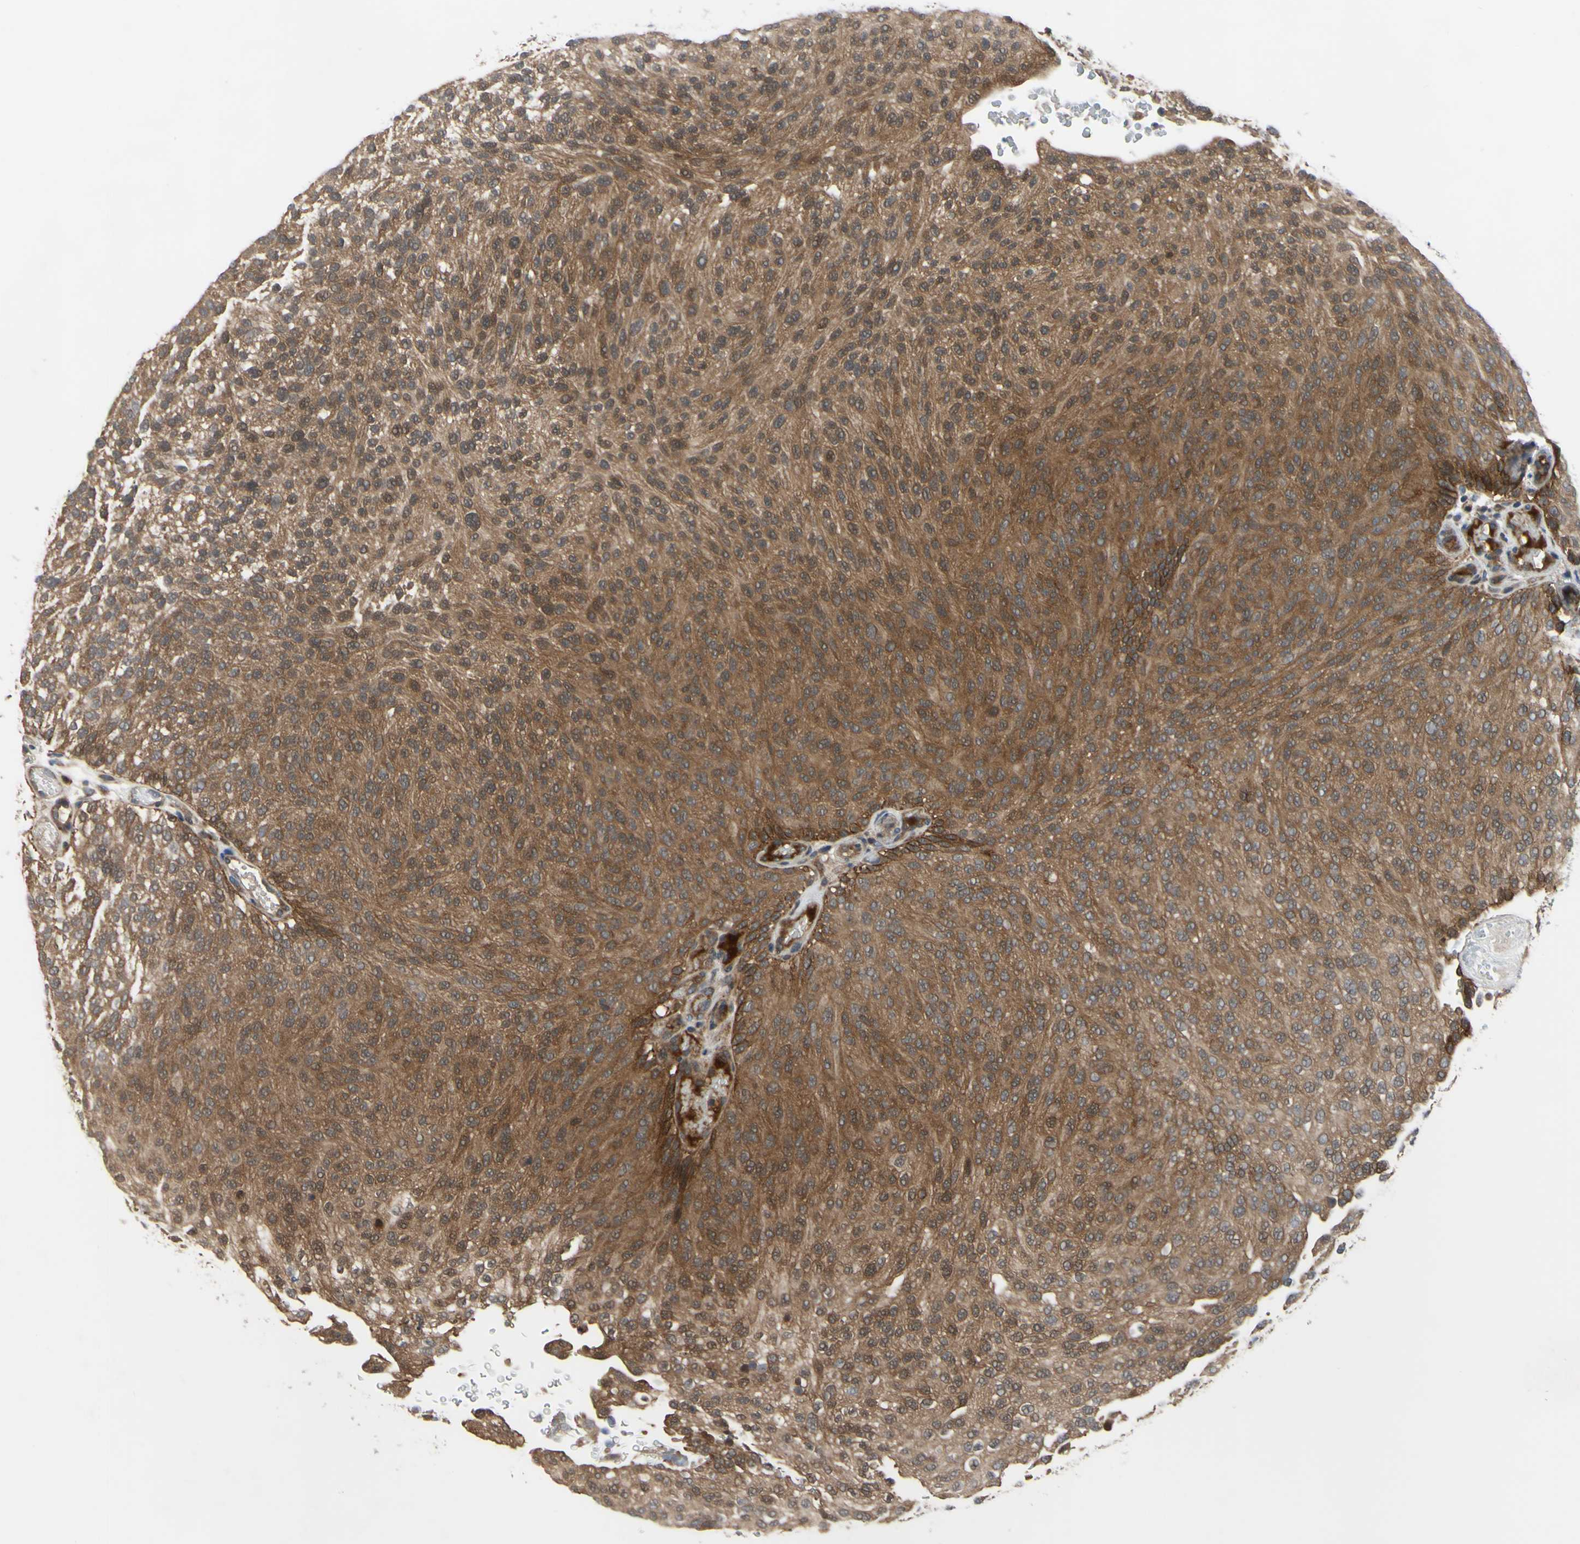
{"staining": {"intensity": "moderate", "quantity": ">75%", "location": "cytoplasmic/membranous"}, "tissue": "urothelial cancer", "cell_type": "Tumor cells", "image_type": "cancer", "snomed": [{"axis": "morphology", "description": "Urothelial carcinoma, Low grade"}, {"axis": "topography", "description": "Urinary bladder"}], "caption": "Urothelial cancer stained for a protein (brown) reveals moderate cytoplasmic/membranous positive staining in about >75% of tumor cells.", "gene": "XIAP", "patient": {"sex": "male", "age": 78}}